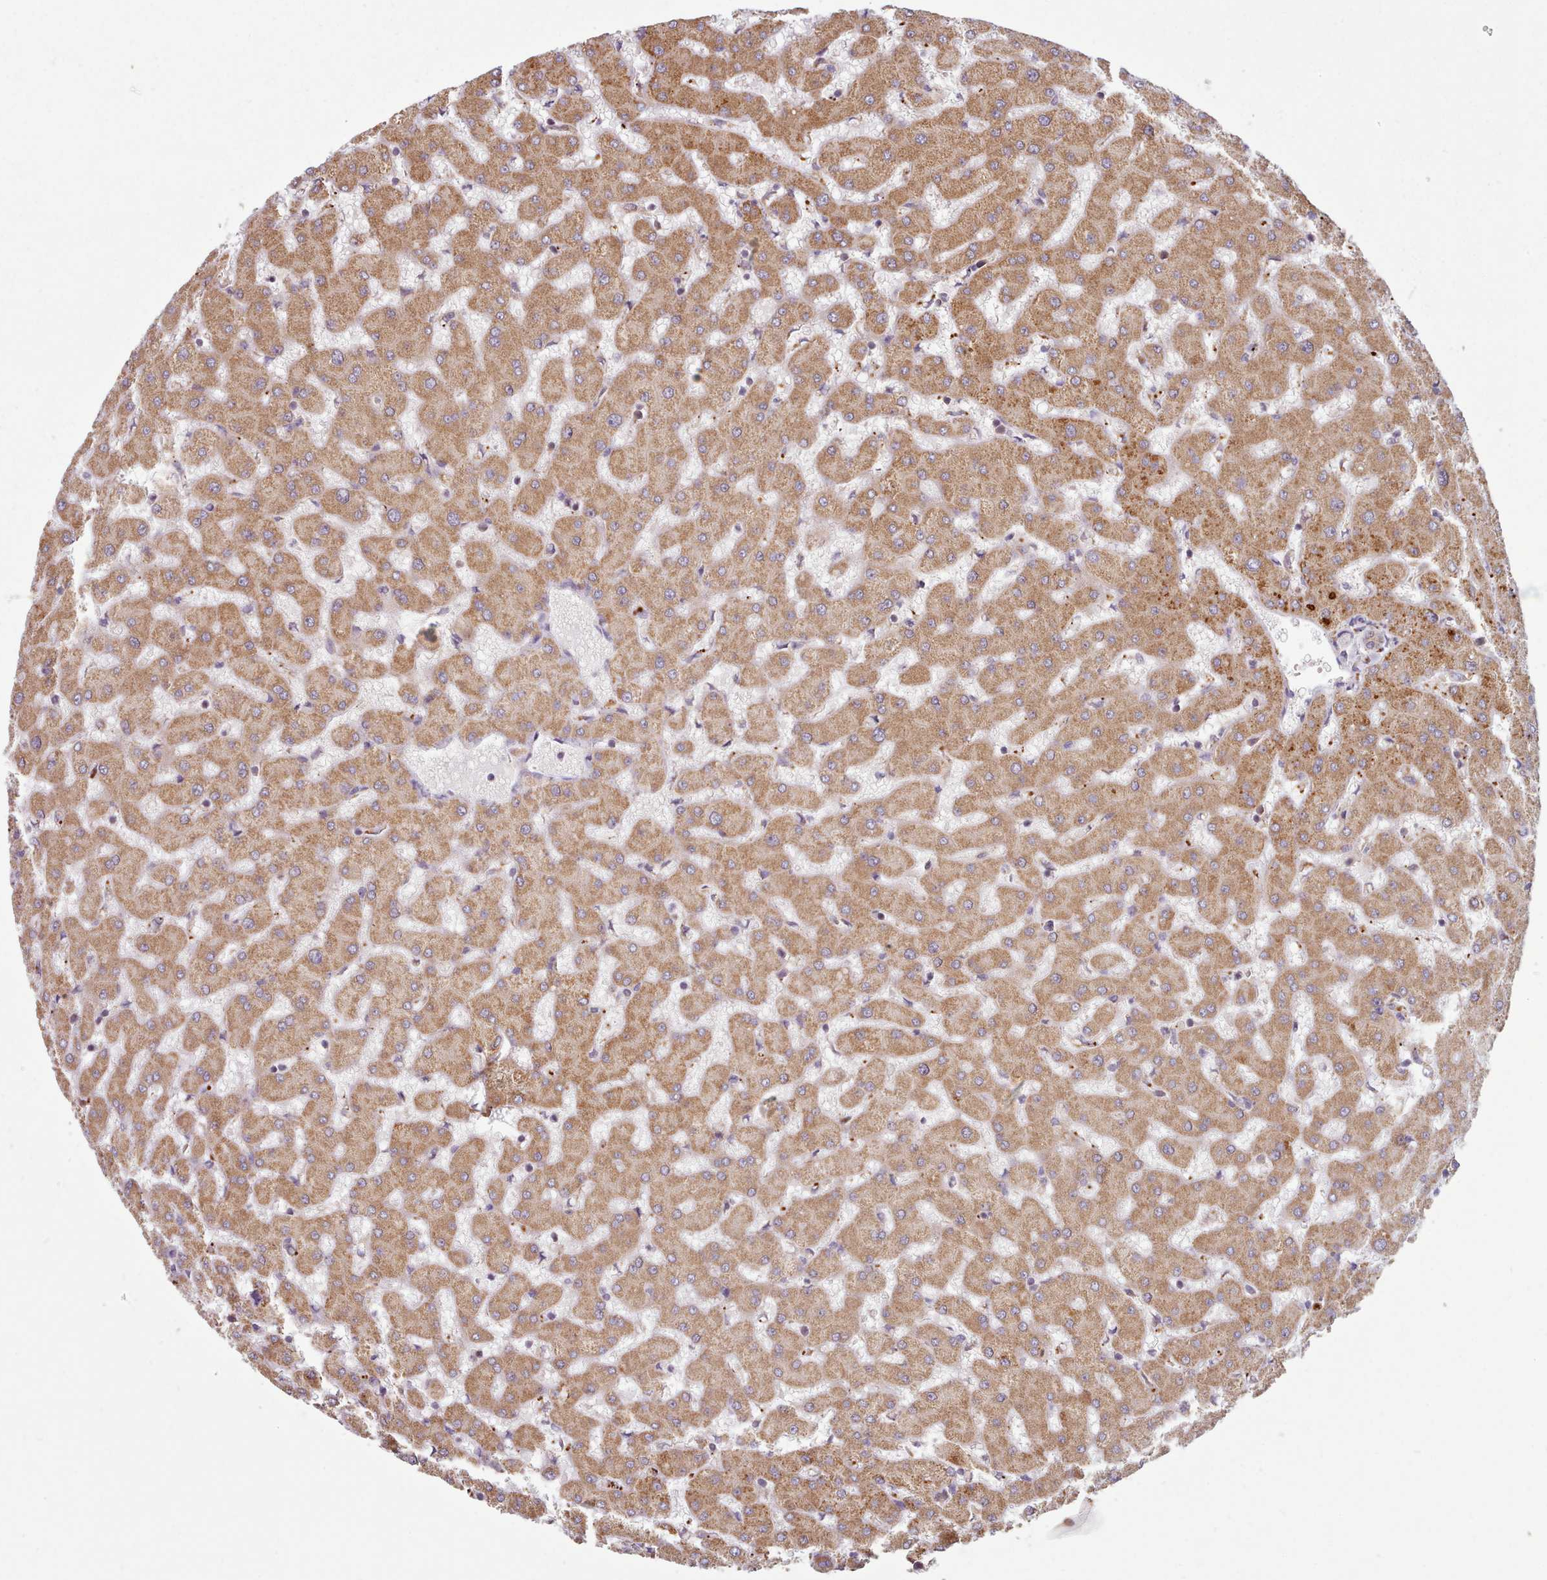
{"staining": {"intensity": "weak", "quantity": ">75%", "location": "cytoplasmic/membranous"}, "tissue": "liver", "cell_type": "Cholangiocytes", "image_type": "normal", "snomed": [{"axis": "morphology", "description": "Normal tissue, NOS"}, {"axis": "topography", "description": "Liver"}], "caption": "A micrograph showing weak cytoplasmic/membranous staining in about >75% of cholangiocytes in unremarkable liver, as visualized by brown immunohistochemical staining.", "gene": "CRYBG1", "patient": {"sex": "female", "age": 63}}